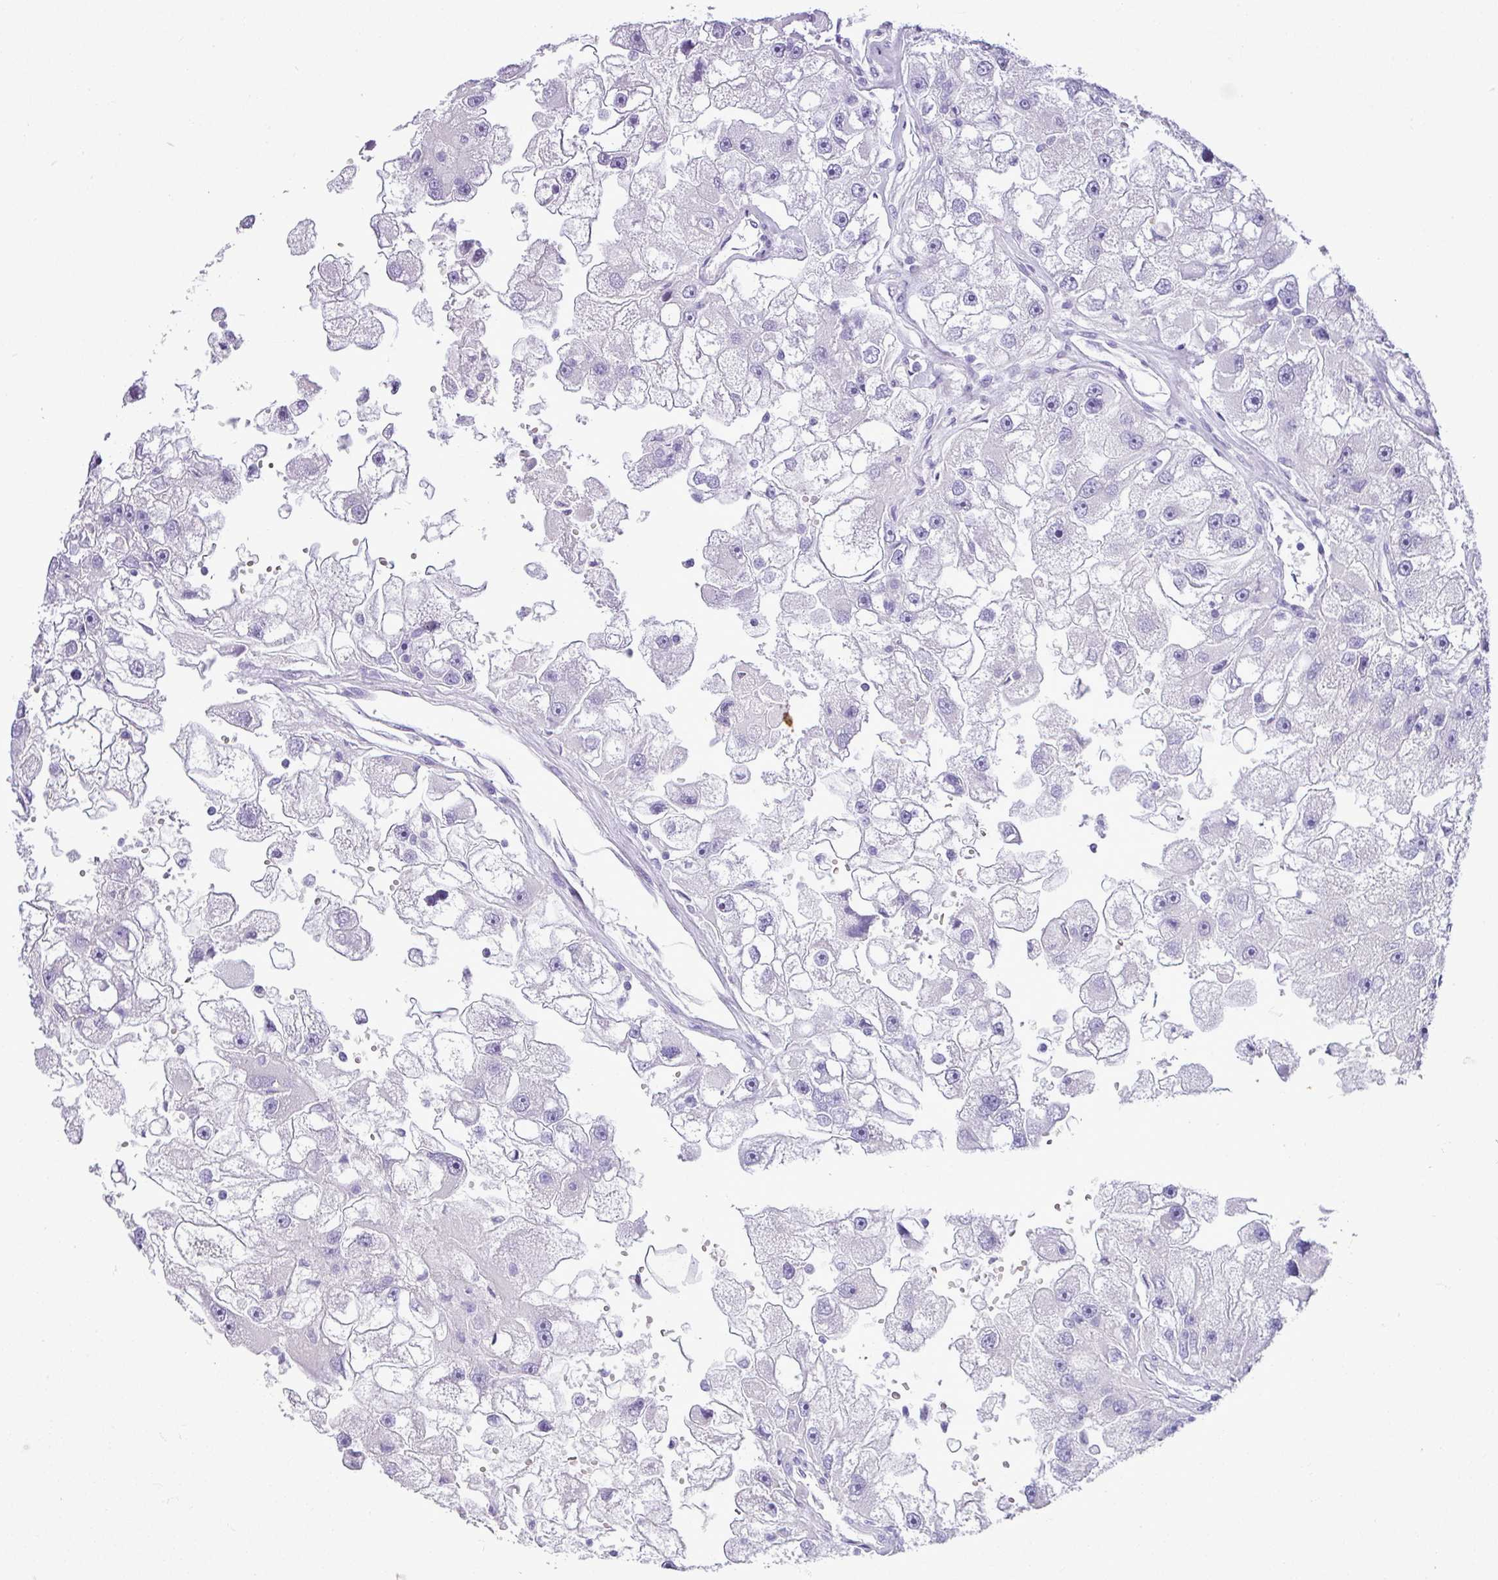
{"staining": {"intensity": "negative", "quantity": "none", "location": "none"}, "tissue": "renal cancer", "cell_type": "Tumor cells", "image_type": "cancer", "snomed": [{"axis": "morphology", "description": "Adenocarcinoma, NOS"}, {"axis": "topography", "description": "Kidney"}], "caption": "A micrograph of human renal cancer is negative for staining in tumor cells.", "gene": "ZSCAN5A", "patient": {"sex": "male", "age": 63}}